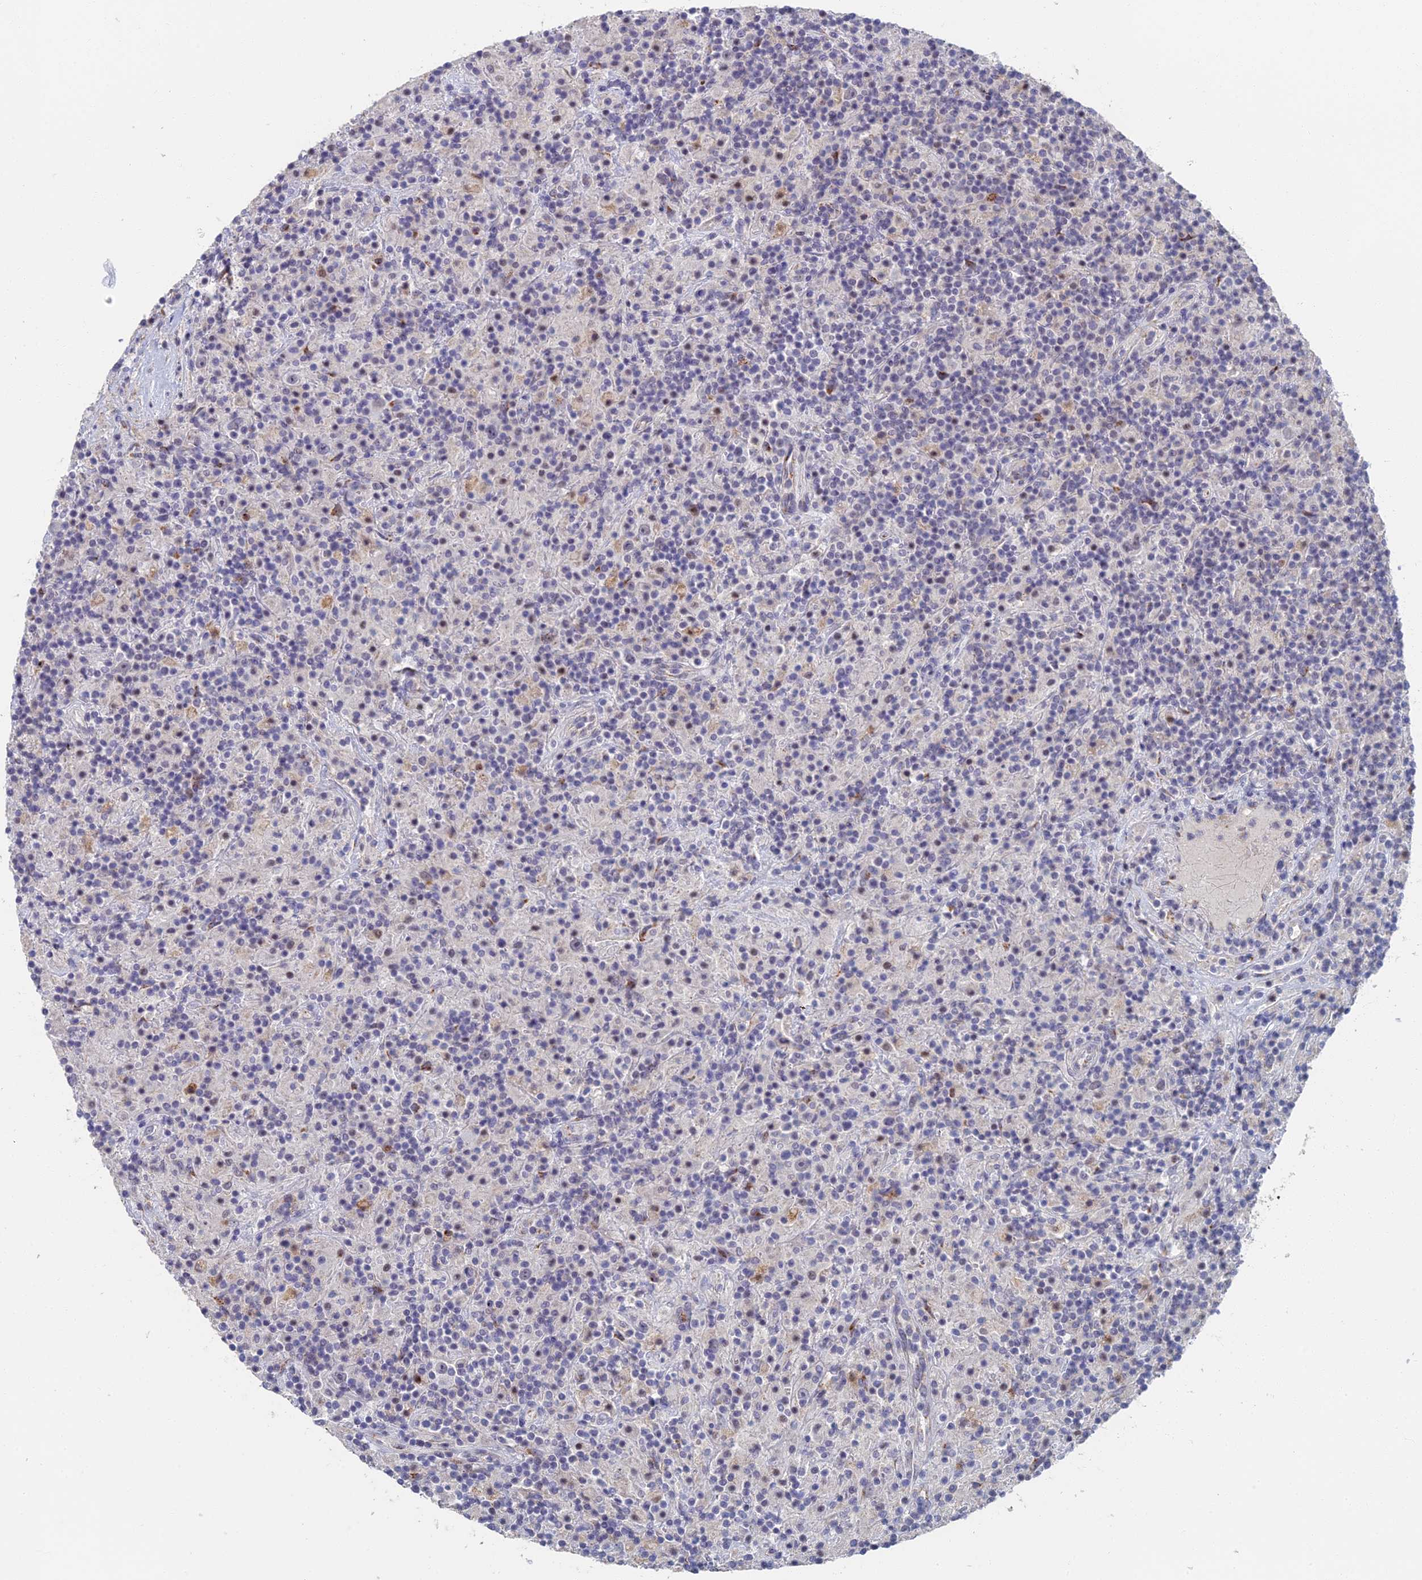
{"staining": {"intensity": "weak", "quantity": "25%-75%", "location": "cytoplasmic/membranous"}, "tissue": "lymphoma", "cell_type": "Tumor cells", "image_type": "cancer", "snomed": [{"axis": "morphology", "description": "Hodgkin's disease, NOS"}, {"axis": "topography", "description": "Lymph node"}], "caption": "Human Hodgkin's disease stained with a protein marker exhibits weak staining in tumor cells.", "gene": "GPATCH1", "patient": {"sex": "male", "age": 70}}